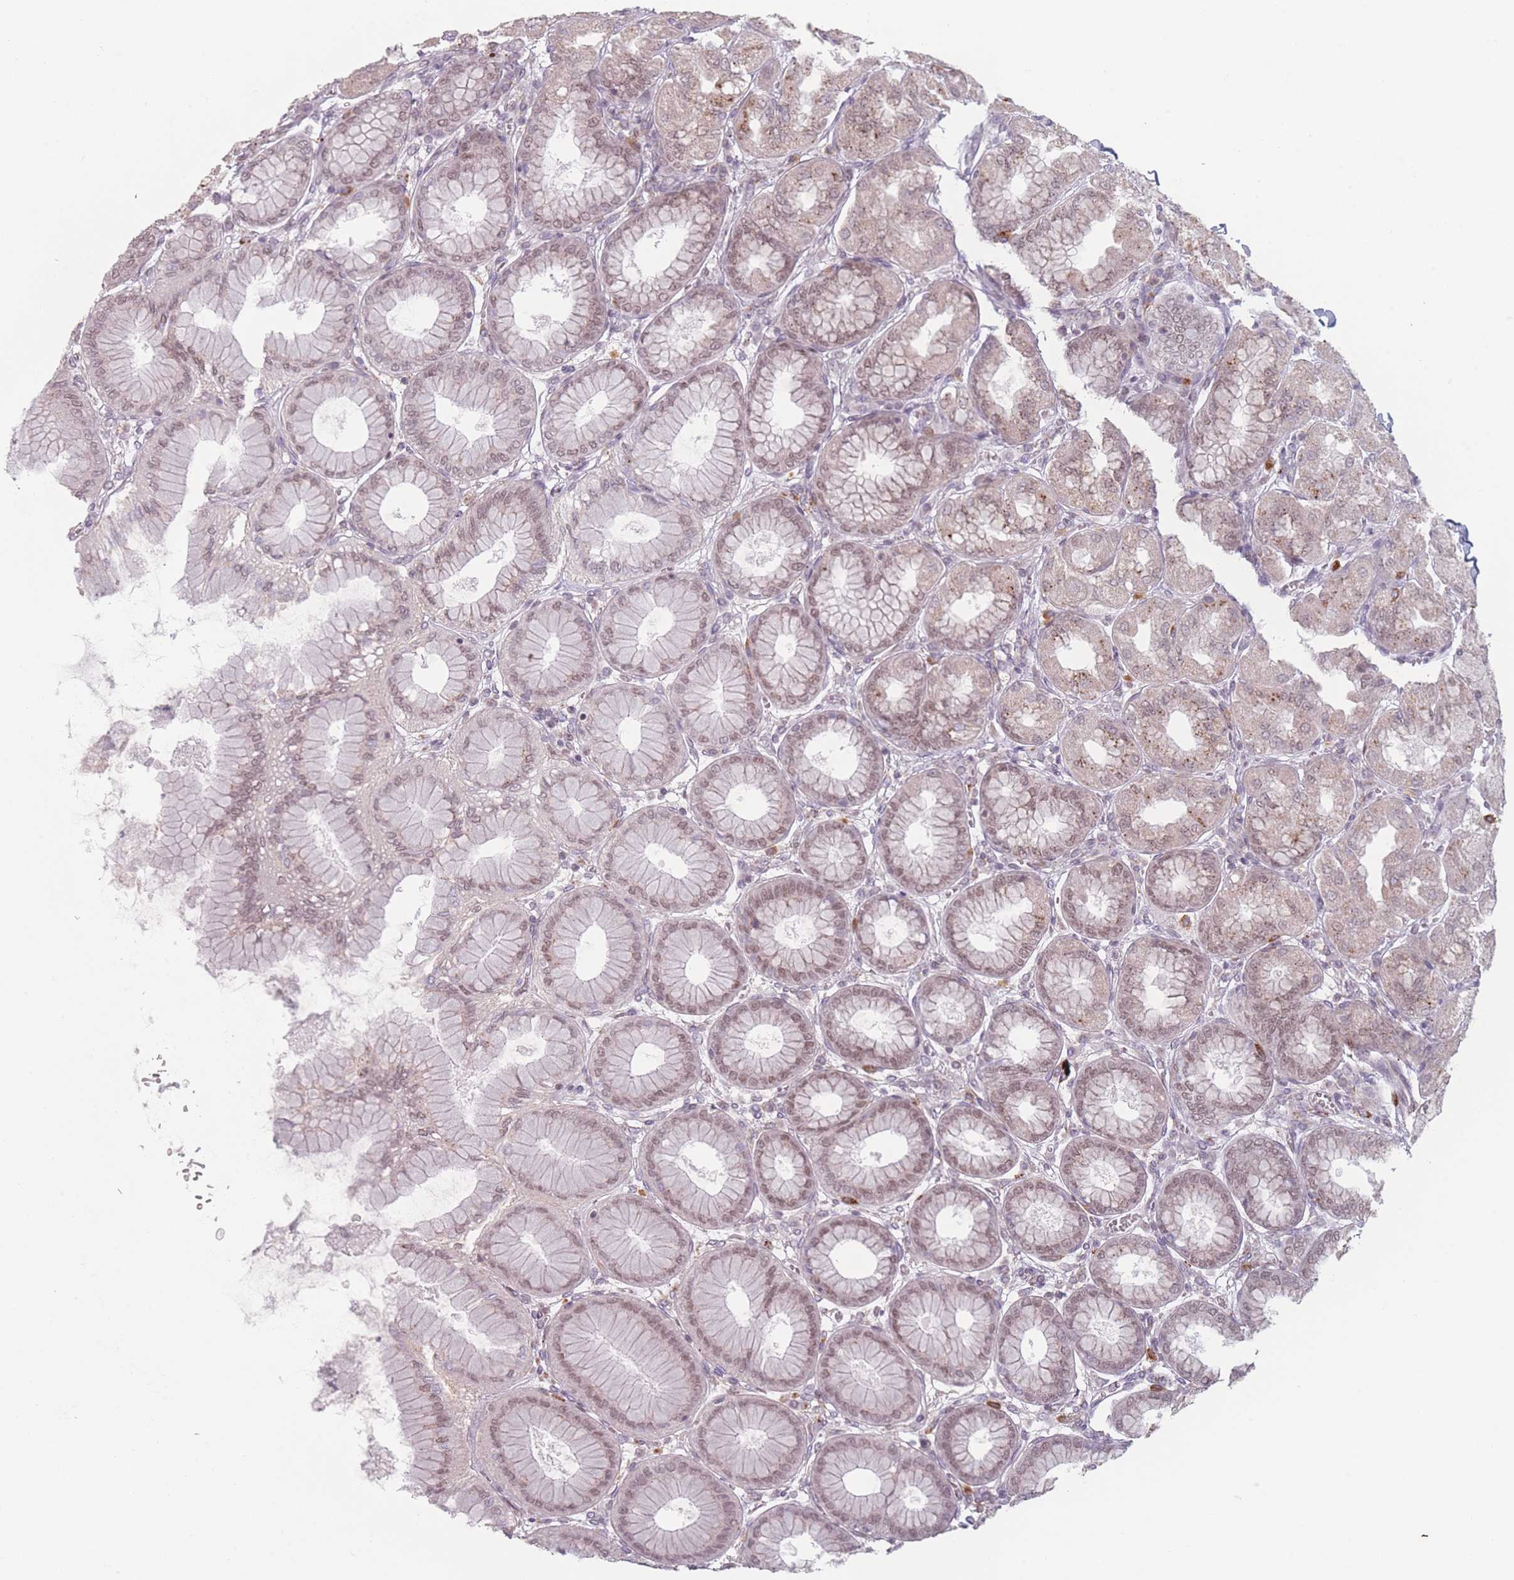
{"staining": {"intensity": "moderate", "quantity": "25%-75%", "location": "cytoplasmic/membranous,nuclear"}, "tissue": "stomach", "cell_type": "Glandular cells", "image_type": "normal", "snomed": [{"axis": "morphology", "description": "Normal tissue, NOS"}, {"axis": "topography", "description": "Stomach, upper"}], "caption": "Immunohistochemistry micrograph of benign stomach stained for a protein (brown), which reveals medium levels of moderate cytoplasmic/membranous,nuclear positivity in about 25%-75% of glandular cells.", "gene": "OR10C1", "patient": {"sex": "female", "age": 56}}